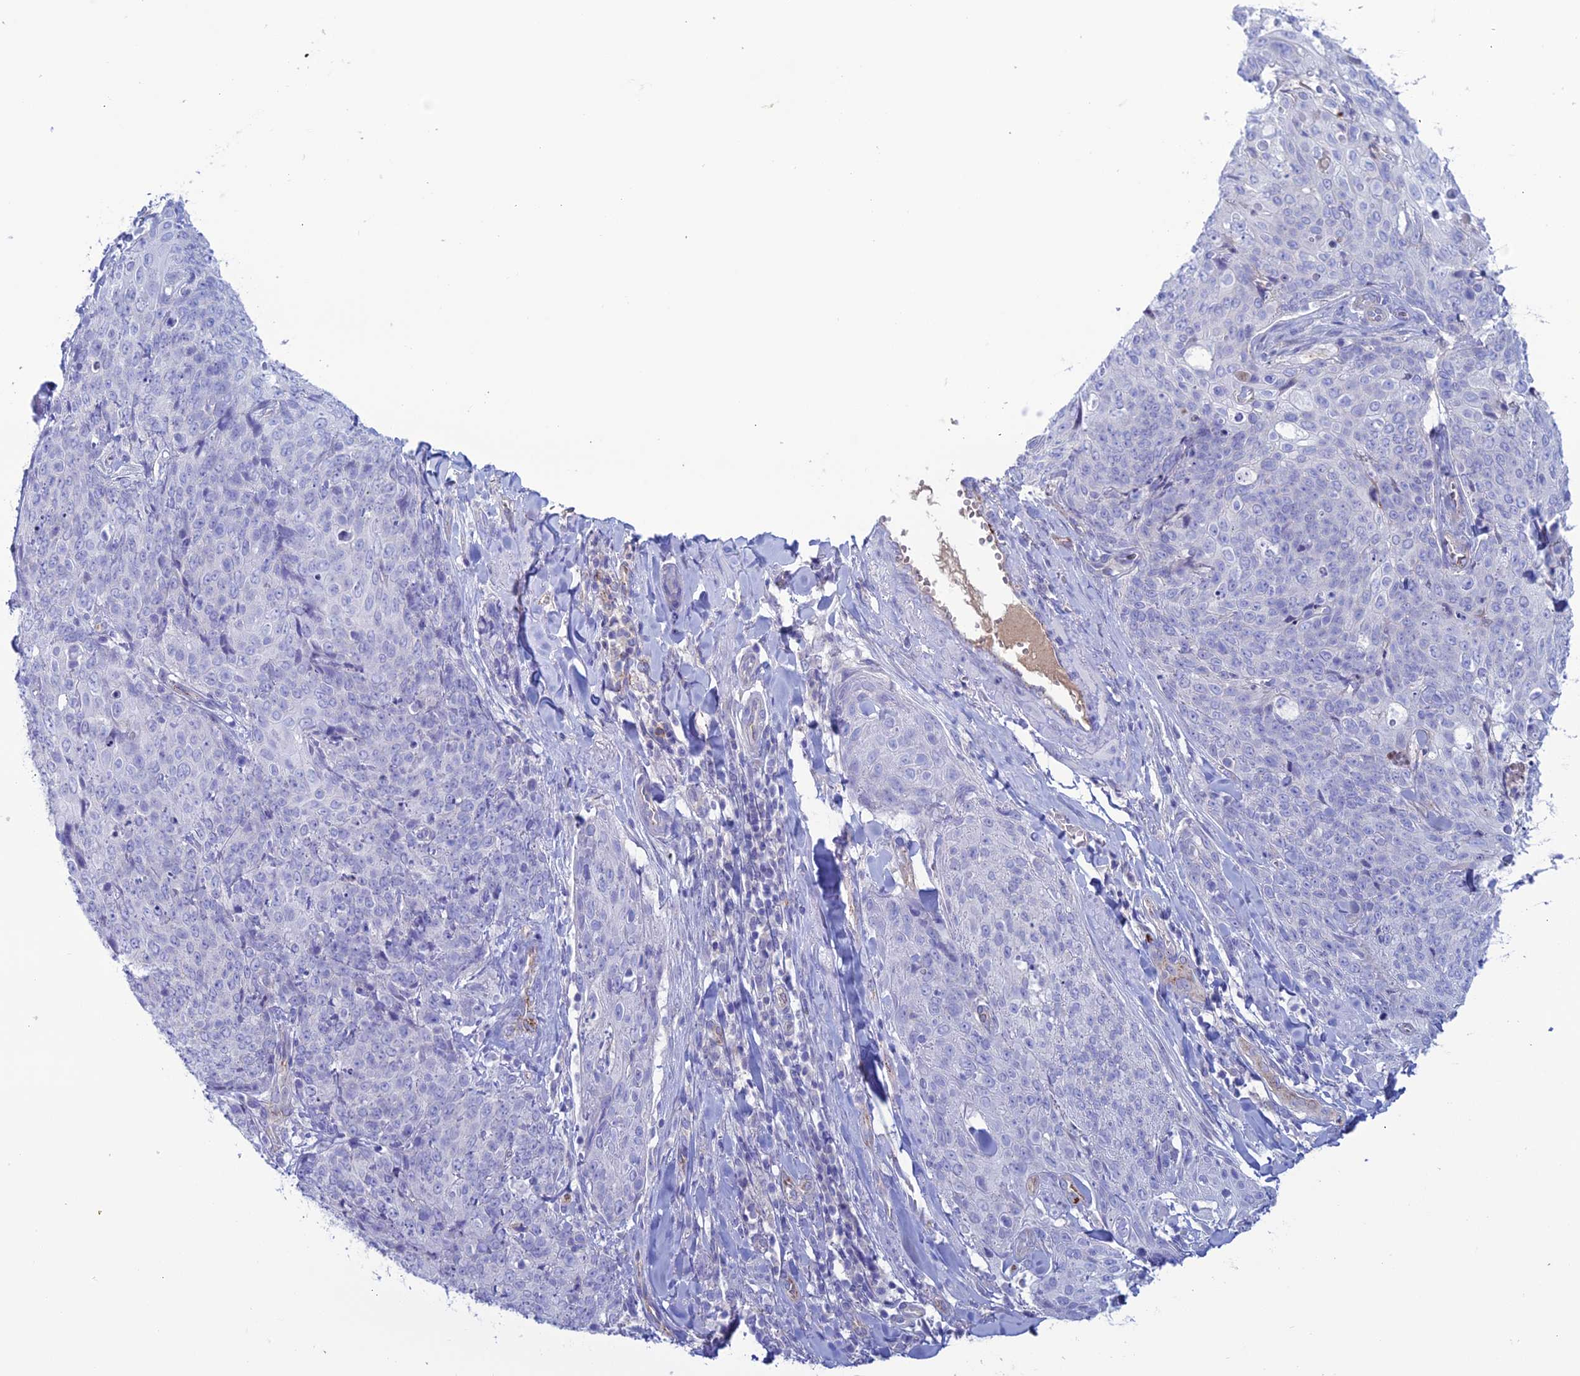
{"staining": {"intensity": "negative", "quantity": "none", "location": "none"}, "tissue": "skin cancer", "cell_type": "Tumor cells", "image_type": "cancer", "snomed": [{"axis": "morphology", "description": "Squamous cell carcinoma, NOS"}, {"axis": "topography", "description": "Skin"}, {"axis": "topography", "description": "Vulva"}], "caption": "The histopathology image displays no staining of tumor cells in skin cancer. (Brightfield microscopy of DAB (3,3'-diaminobenzidine) IHC at high magnification).", "gene": "CDC42EP5", "patient": {"sex": "female", "age": 85}}